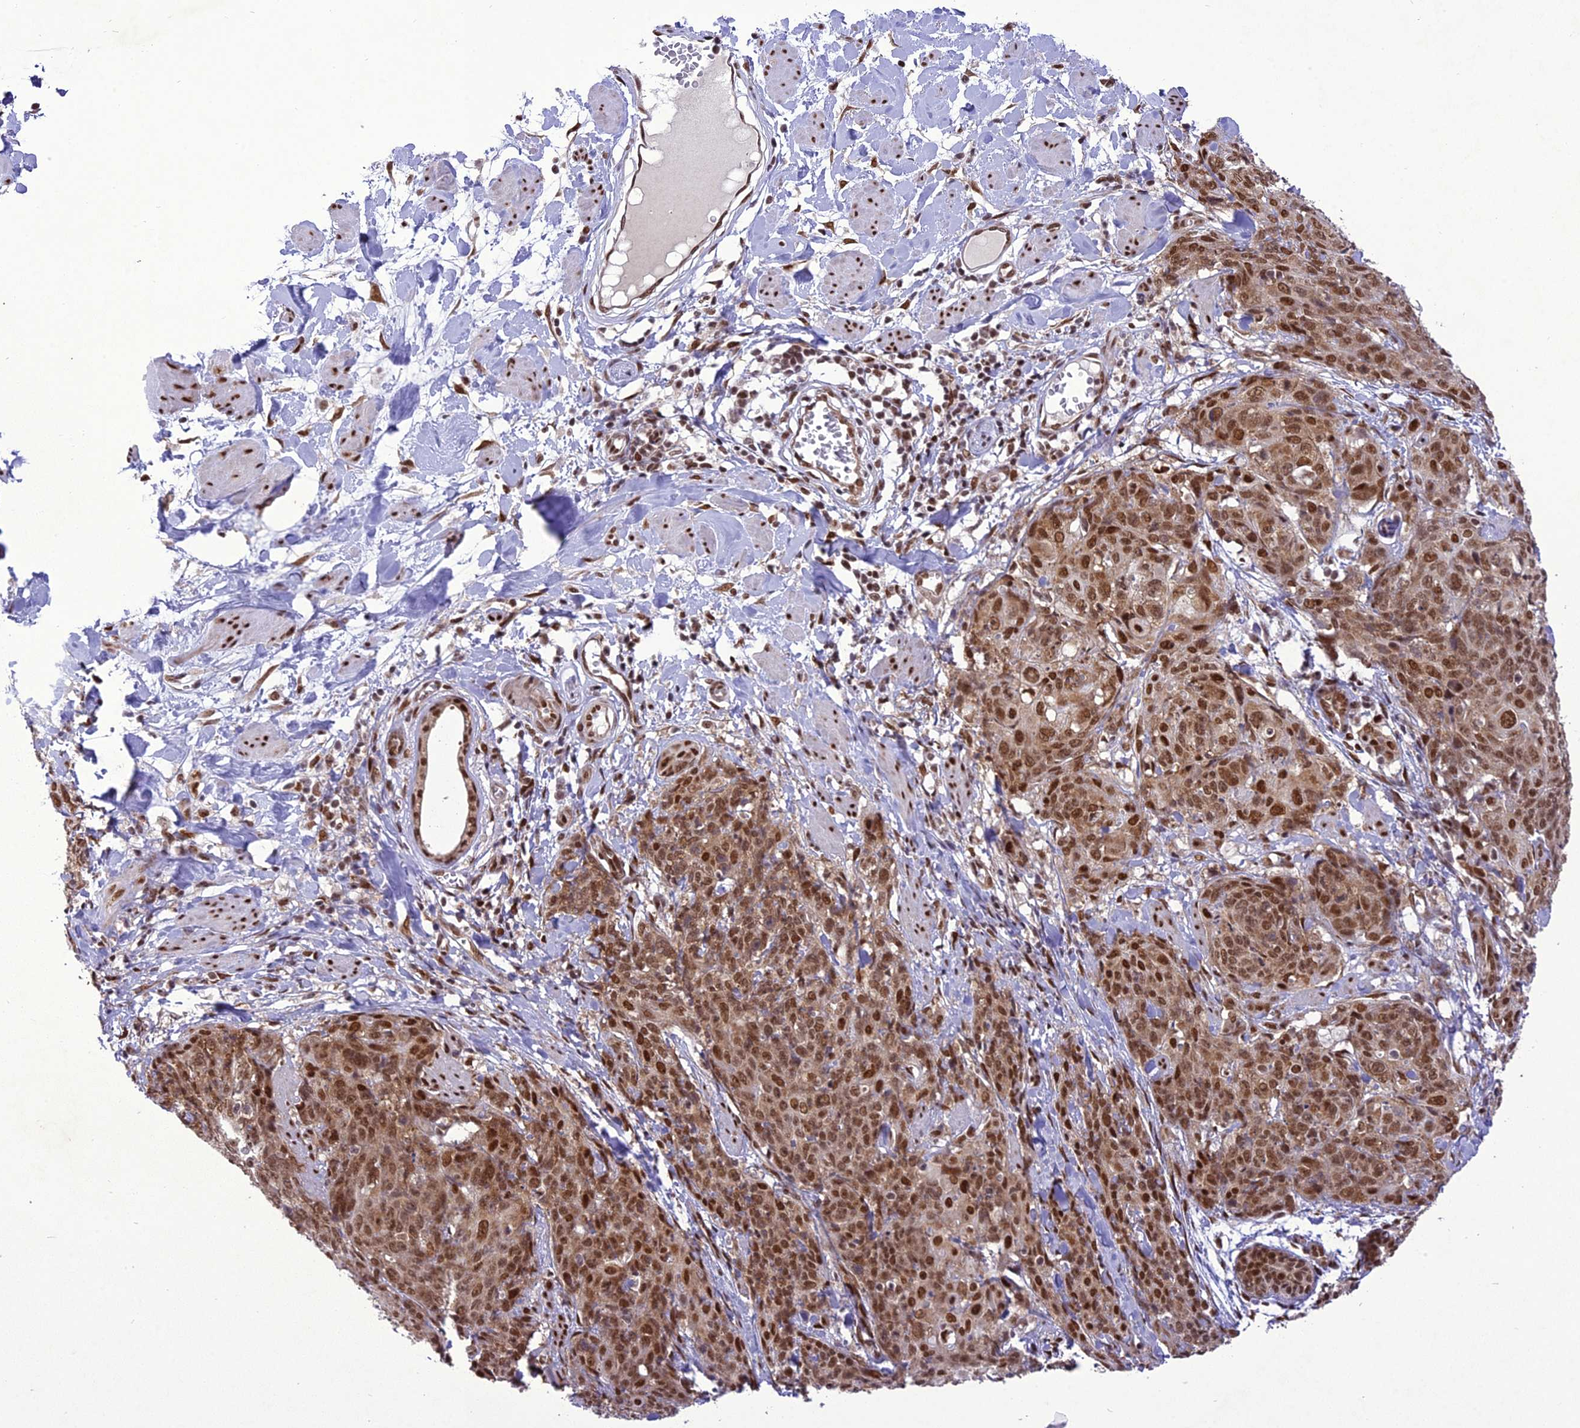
{"staining": {"intensity": "moderate", "quantity": ">75%", "location": "nuclear"}, "tissue": "skin cancer", "cell_type": "Tumor cells", "image_type": "cancer", "snomed": [{"axis": "morphology", "description": "Squamous cell carcinoma, NOS"}, {"axis": "topography", "description": "Skin"}, {"axis": "topography", "description": "Vulva"}], "caption": "Skin cancer was stained to show a protein in brown. There is medium levels of moderate nuclear positivity in approximately >75% of tumor cells.", "gene": "DDX1", "patient": {"sex": "female", "age": 85}}